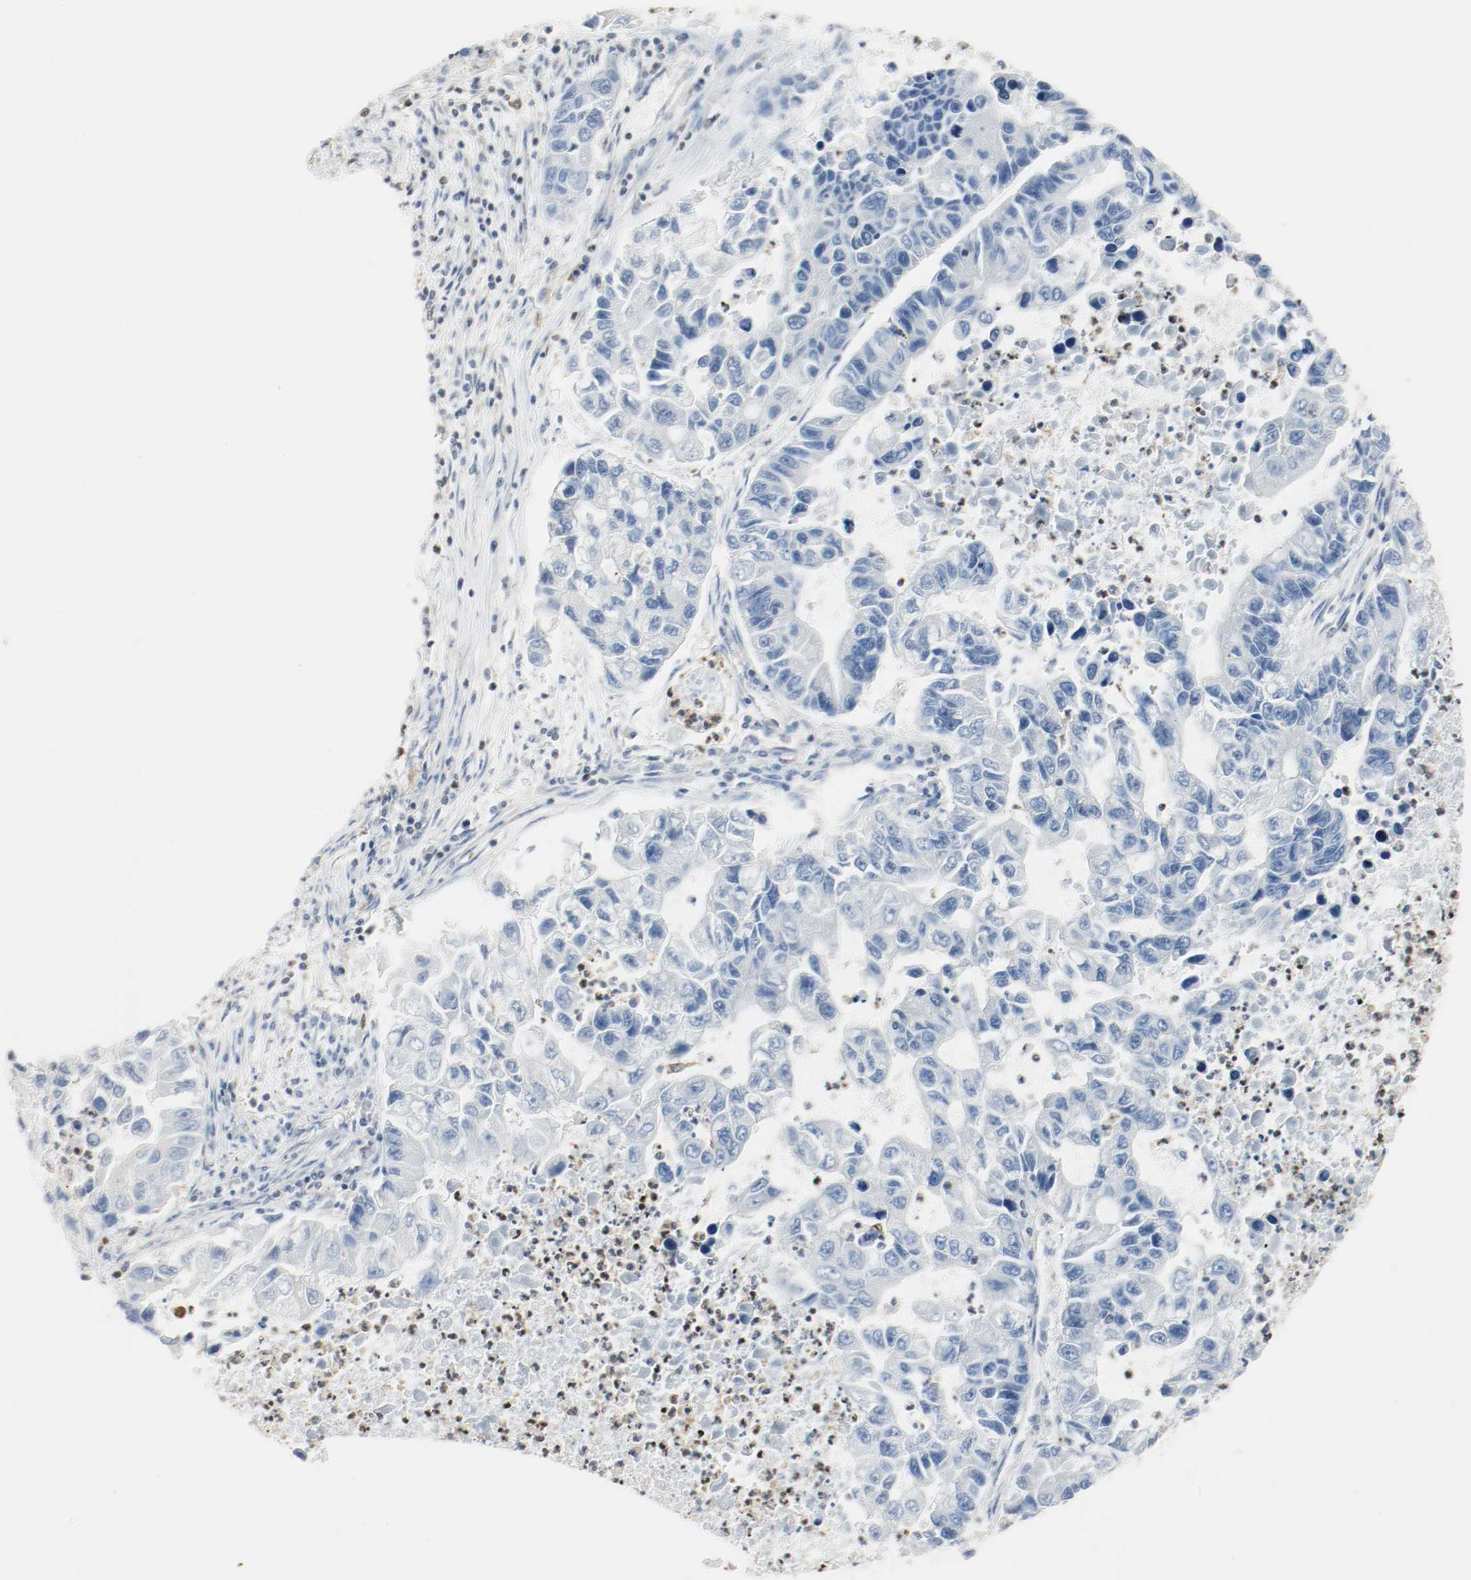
{"staining": {"intensity": "negative", "quantity": "none", "location": "none"}, "tissue": "lung cancer", "cell_type": "Tumor cells", "image_type": "cancer", "snomed": [{"axis": "morphology", "description": "Adenocarcinoma, NOS"}, {"axis": "topography", "description": "Lung"}], "caption": "A high-resolution image shows IHC staining of adenocarcinoma (lung), which shows no significant expression in tumor cells.", "gene": "ARPC1B", "patient": {"sex": "female", "age": 51}}